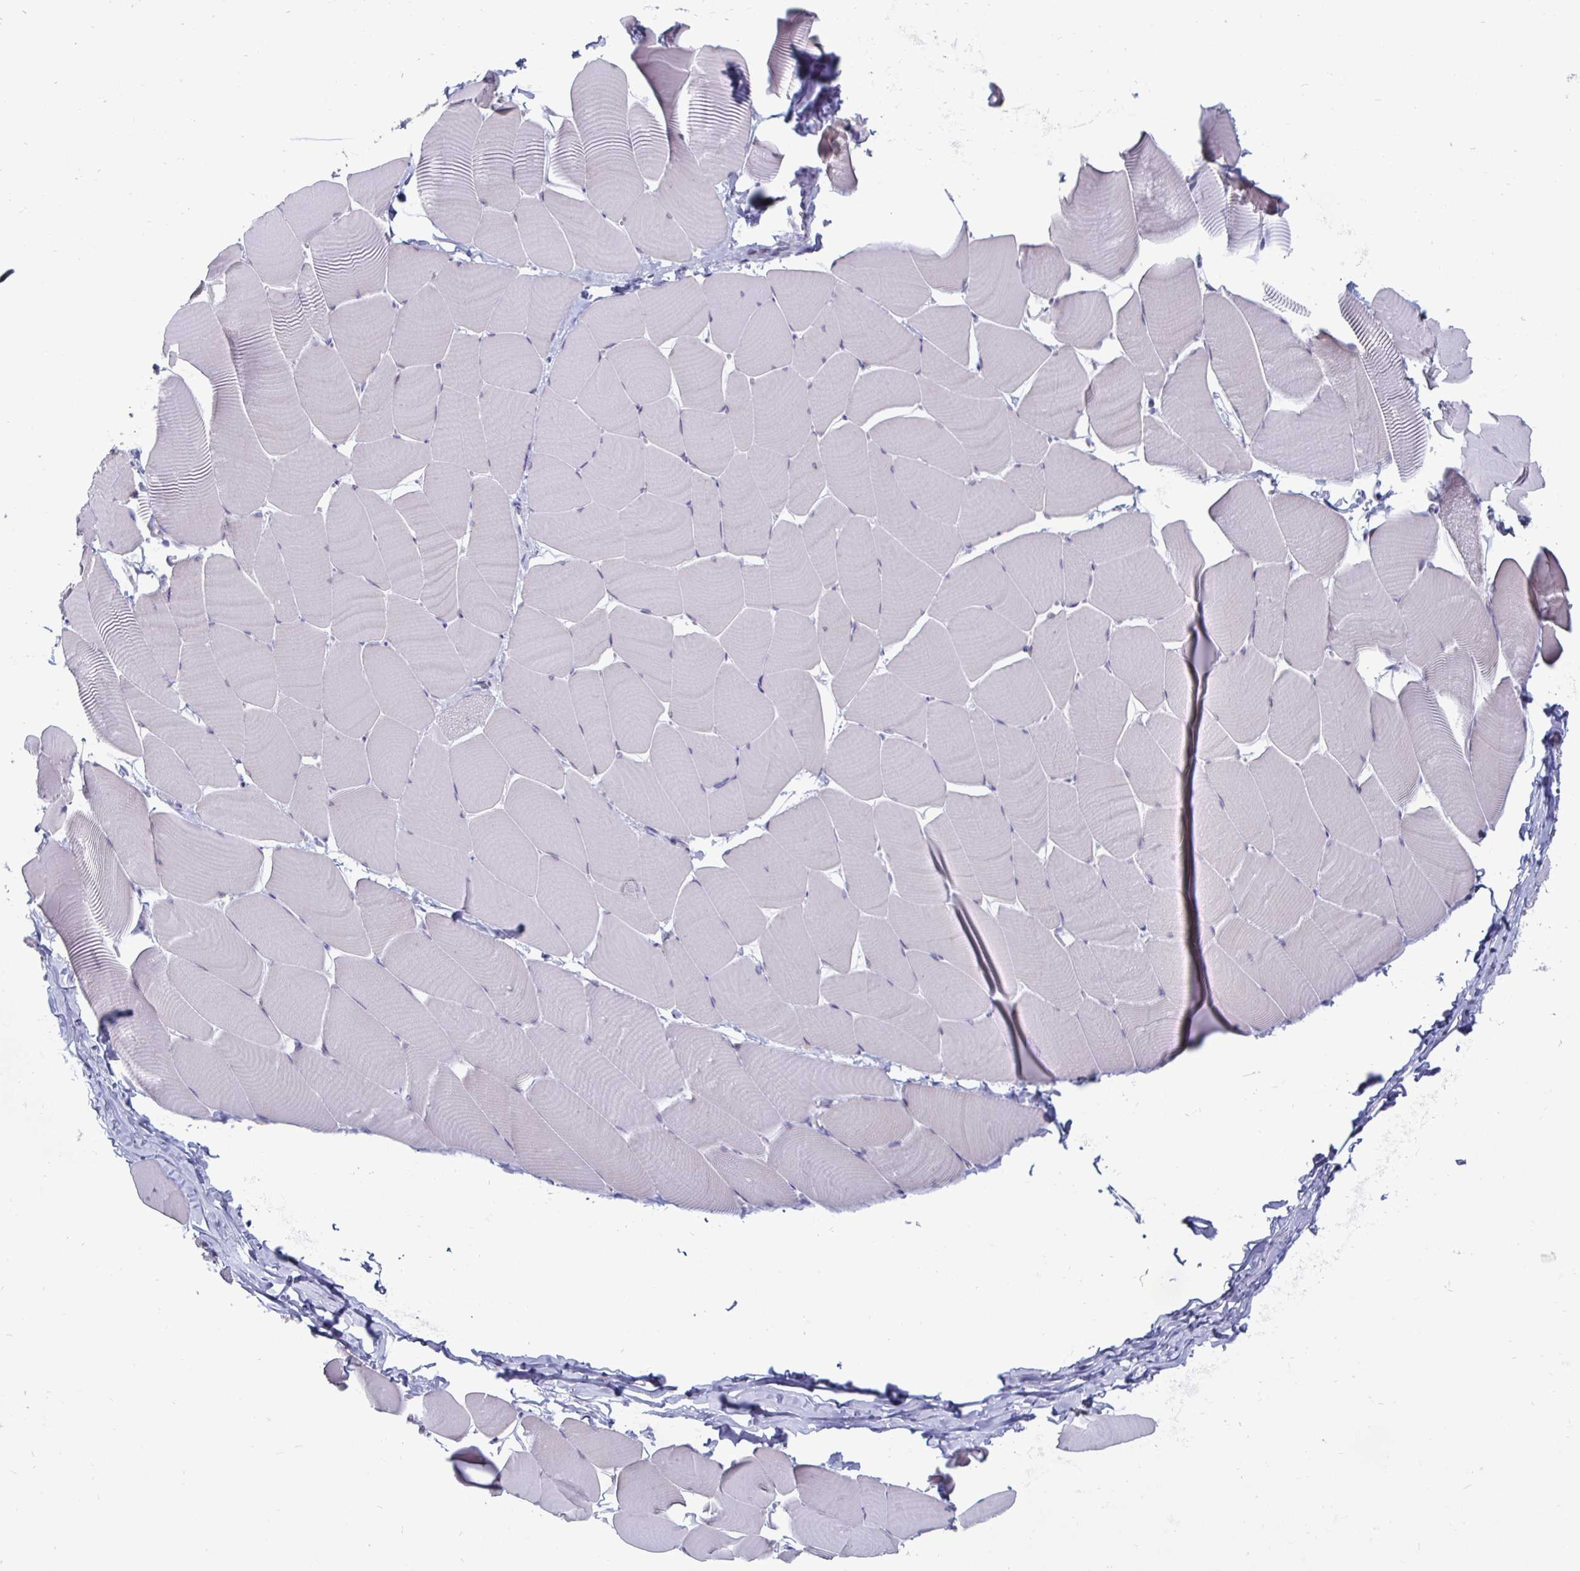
{"staining": {"intensity": "negative", "quantity": "none", "location": "none"}, "tissue": "skeletal muscle", "cell_type": "Myocytes", "image_type": "normal", "snomed": [{"axis": "morphology", "description": "Normal tissue, NOS"}, {"axis": "topography", "description": "Skeletal muscle"}], "caption": "Protein analysis of unremarkable skeletal muscle exhibits no significant positivity in myocytes. (DAB (3,3'-diaminobenzidine) IHC, high magnification).", "gene": "OOSP2", "patient": {"sex": "male", "age": 25}}